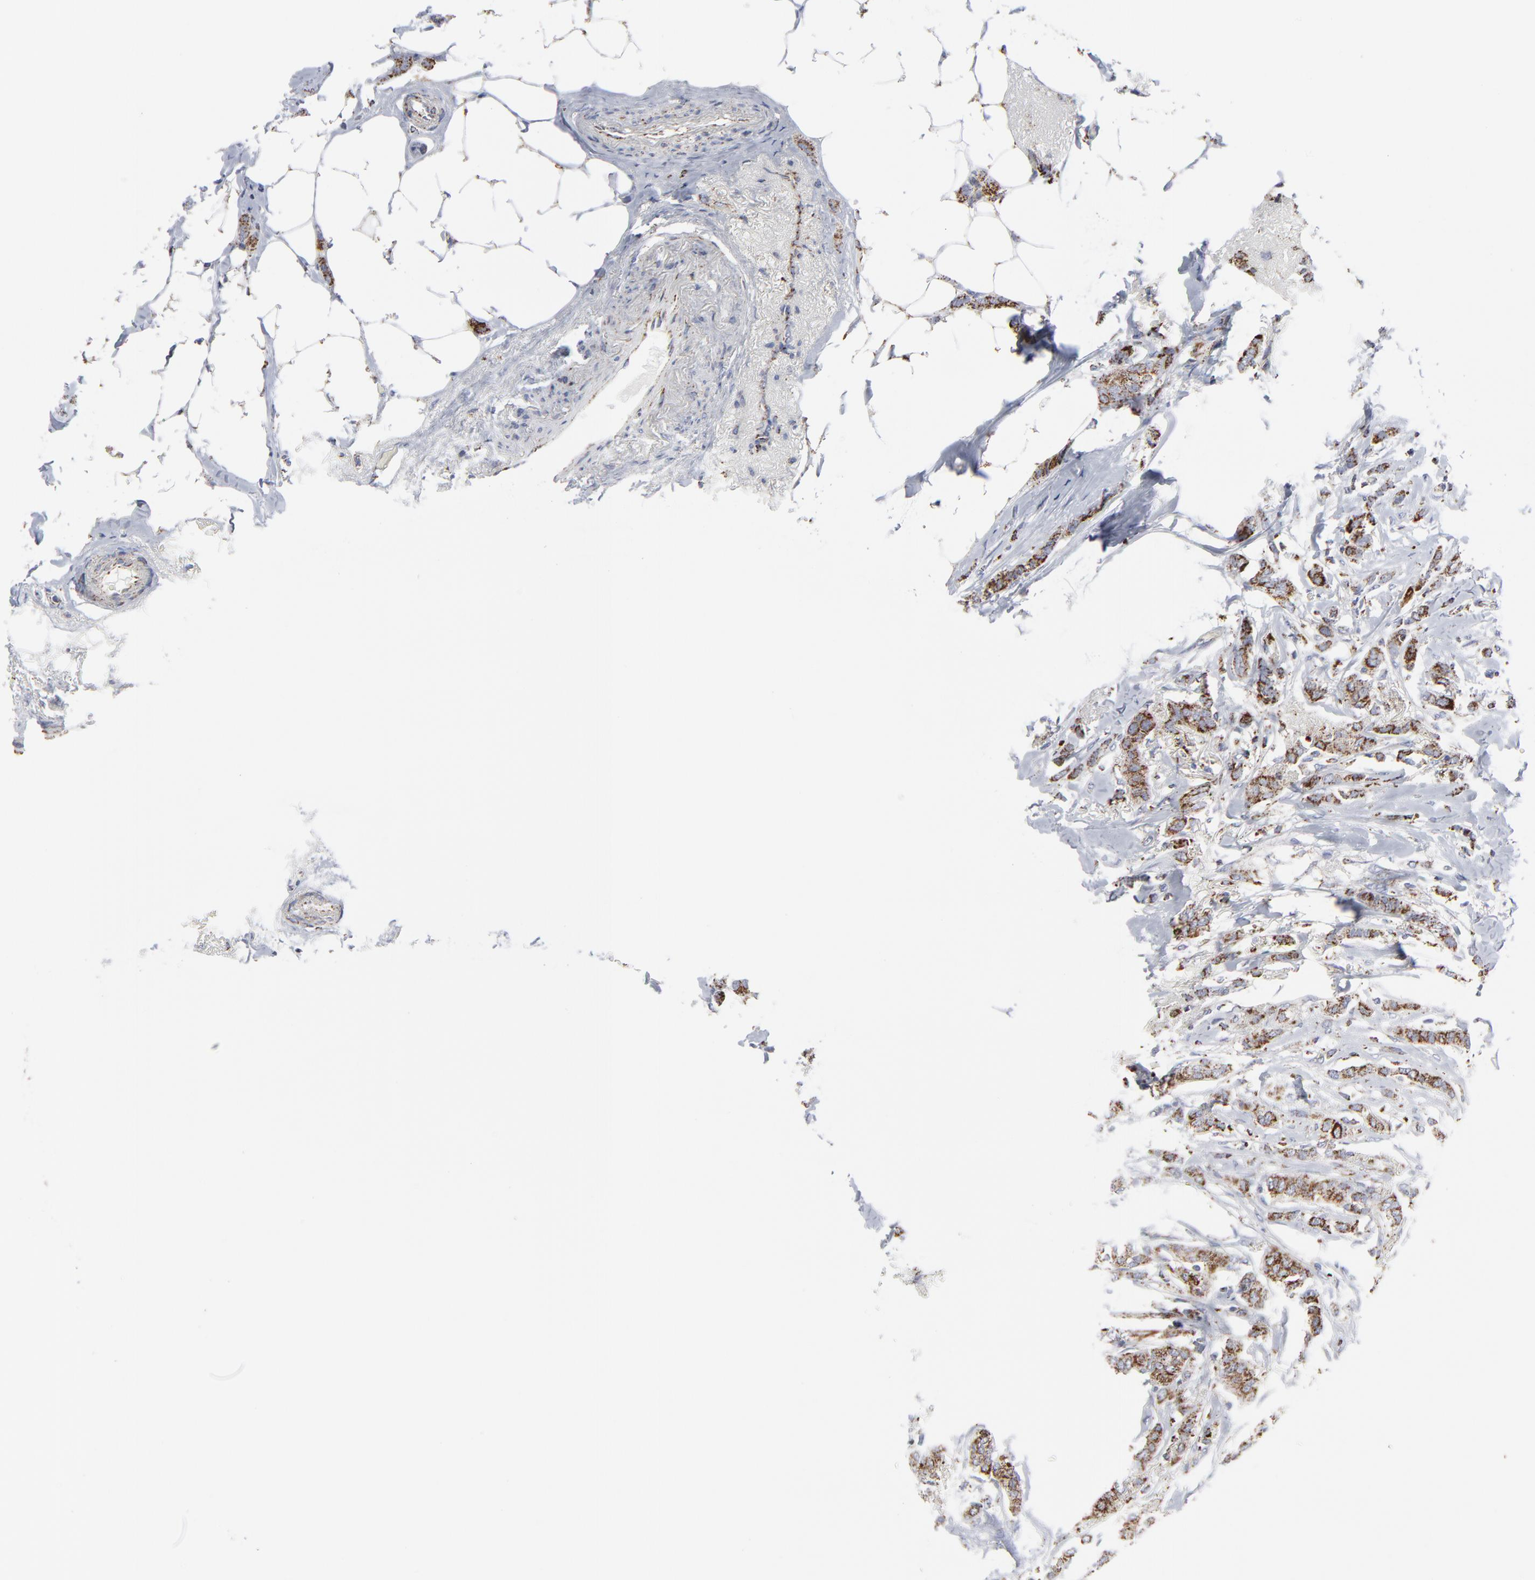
{"staining": {"intensity": "moderate", "quantity": ">75%", "location": "cytoplasmic/membranous"}, "tissue": "breast cancer", "cell_type": "Tumor cells", "image_type": "cancer", "snomed": [{"axis": "morphology", "description": "Lobular carcinoma"}, {"axis": "topography", "description": "Breast"}], "caption": "The micrograph reveals staining of breast lobular carcinoma, revealing moderate cytoplasmic/membranous protein expression (brown color) within tumor cells.", "gene": "TXNRD2", "patient": {"sex": "female", "age": 55}}